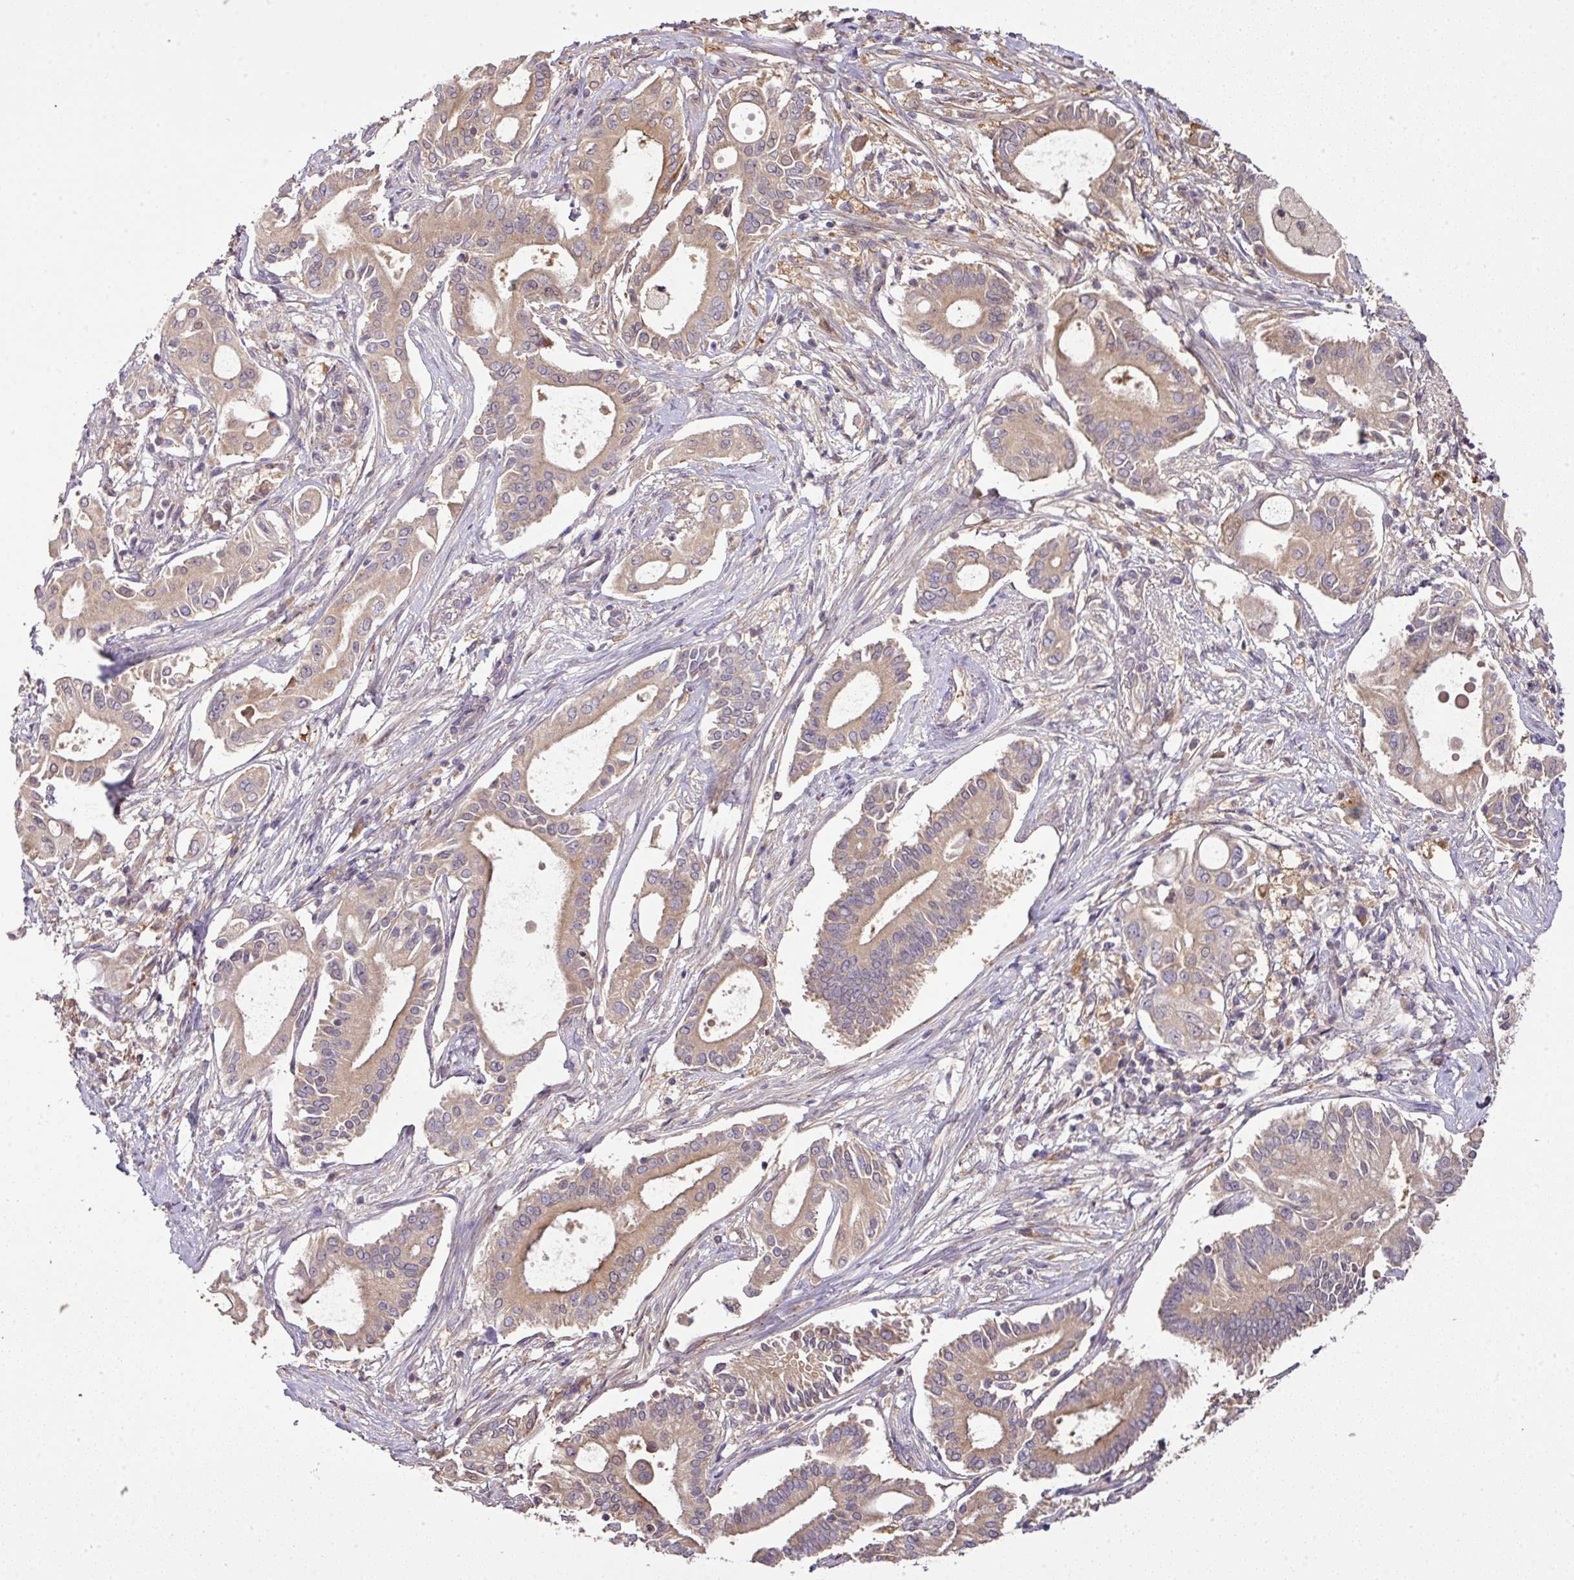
{"staining": {"intensity": "weak", "quantity": ">75%", "location": "cytoplasmic/membranous"}, "tissue": "pancreatic cancer", "cell_type": "Tumor cells", "image_type": "cancer", "snomed": [{"axis": "morphology", "description": "Adenocarcinoma, NOS"}, {"axis": "topography", "description": "Pancreas"}], "caption": "Protein staining displays weak cytoplasmic/membranous expression in approximately >75% of tumor cells in pancreatic cancer.", "gene": "TMEM107", "patient": {"sex": "female", "age": 68}}